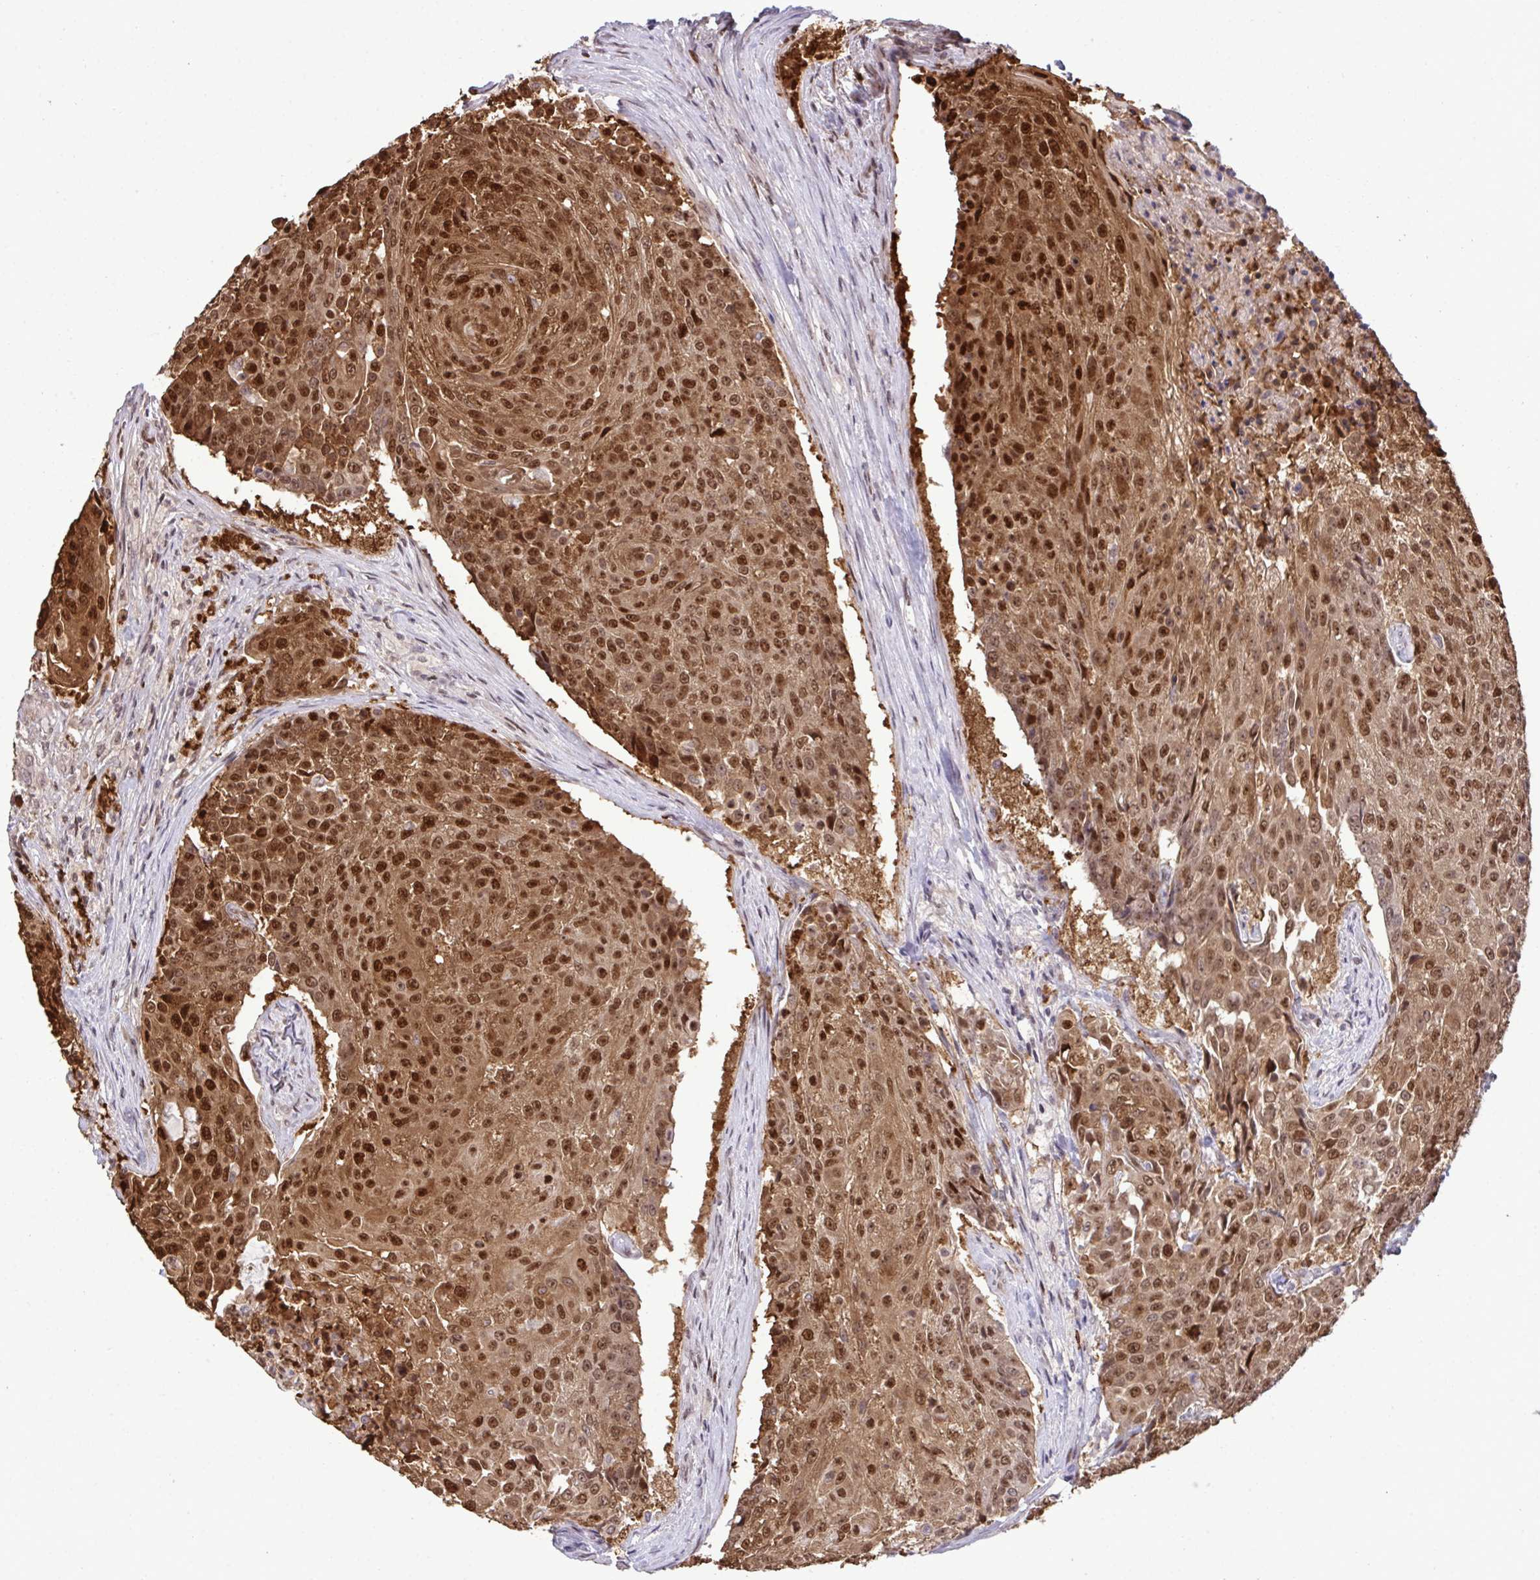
{"staining": {"intensity": "strong", "quantity": ">75%", "location": "cytoplasmic/membranous,nuclear"}, "tissue": "urothelial cancer", "cell_type": "Tumor cells", "image_type": "cancer", "snomed": [{"axis": "morphology", "description": "Urothelial carcinoma, High grade"}, {"axis": "topography", "description": "Urinary bladder"}], "caption": "Strong cytoplasmic/membranous and nuclear protein staining is appreciated in approximately >75% of tumor cells in urothelial cancer.", "gene": "UXT", "patient": {"sex": "female", "age": 63}}